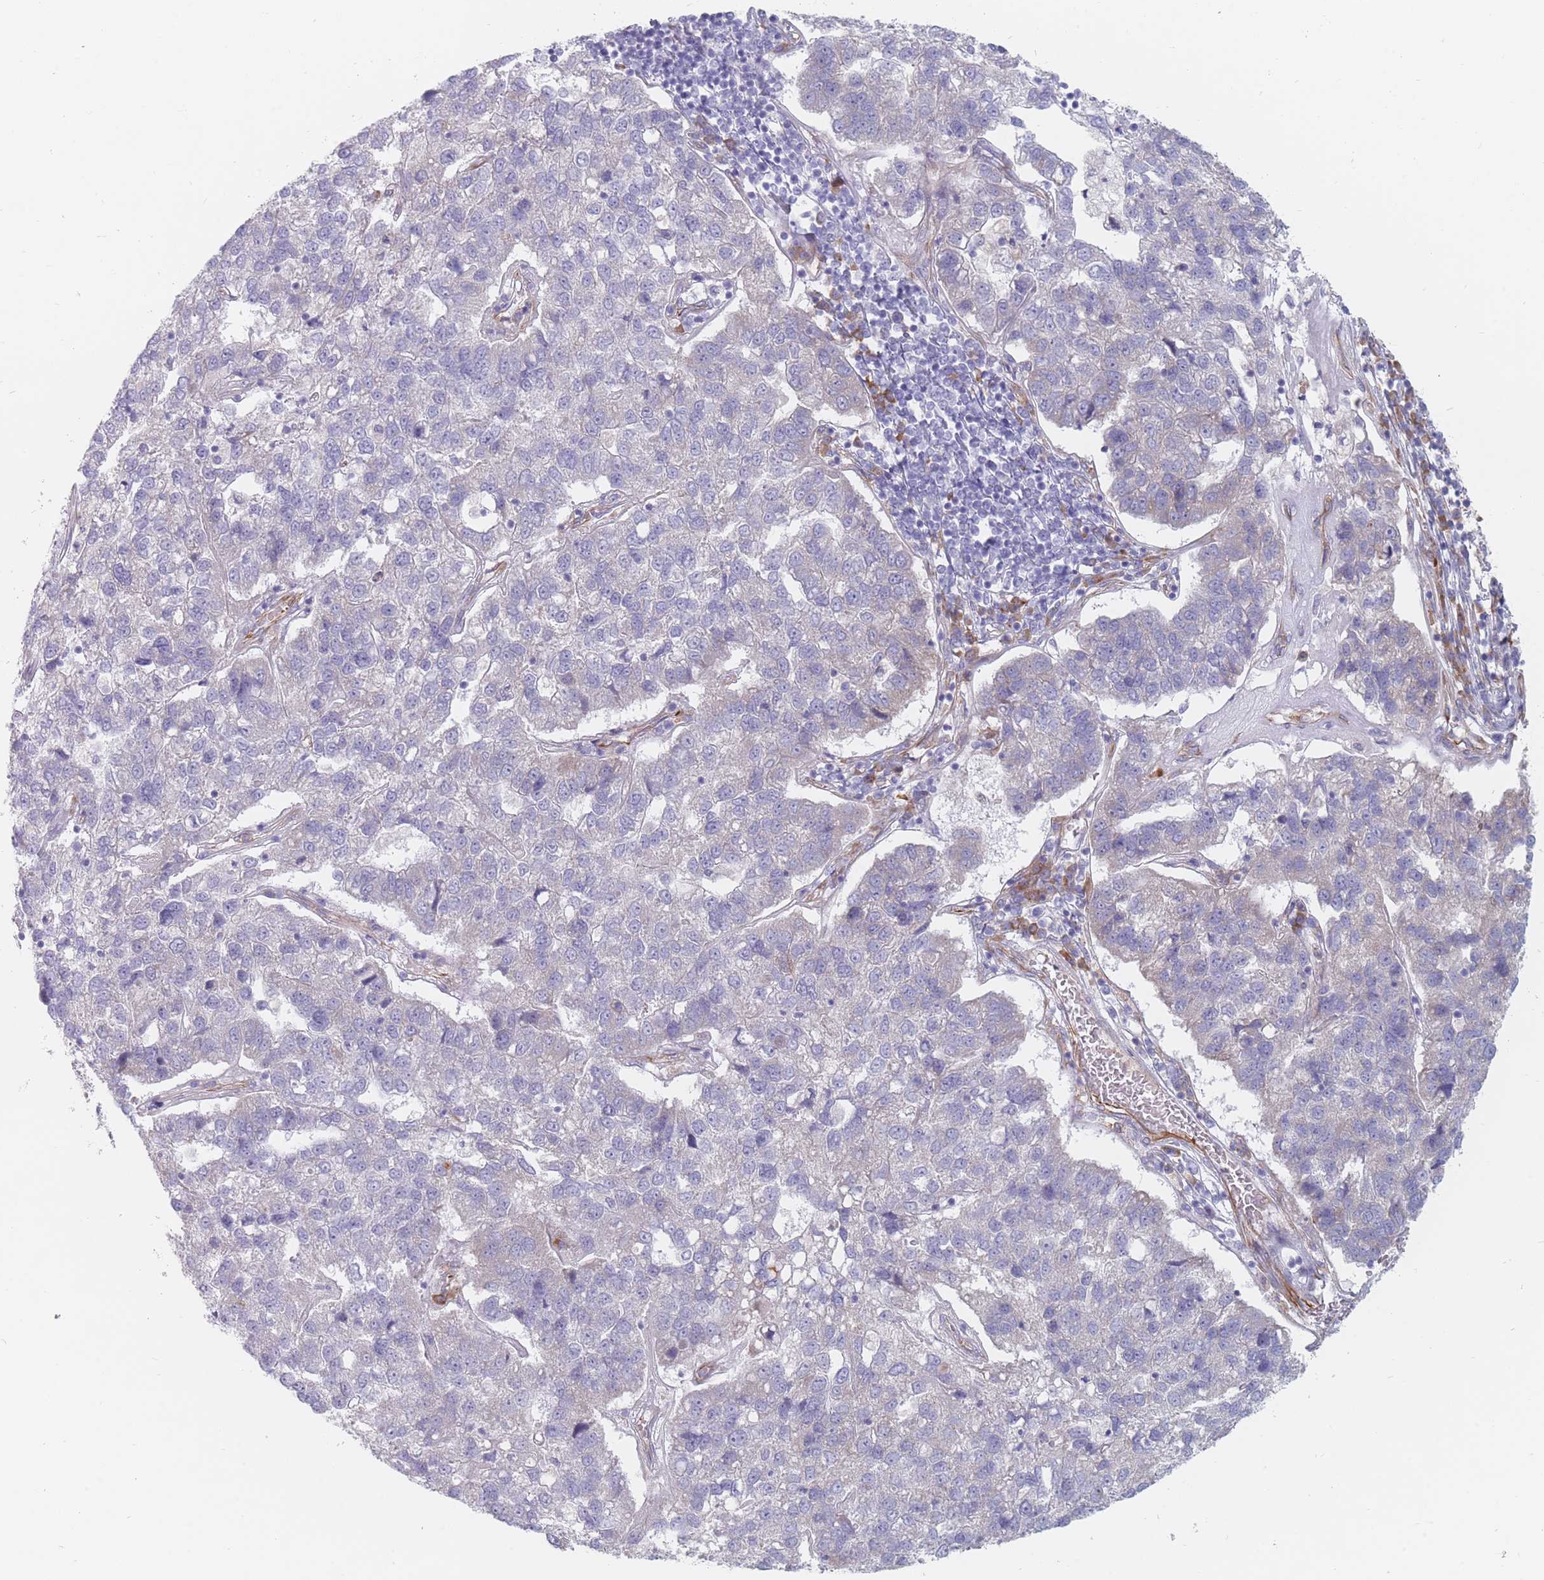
{"staining": {"intensity": "negative", "quantity": "none", "location": "none"}, "tissue": "pancreatic cancer", "cell_type": "Tumor cells", "image_type": "cancer", "snomed": [{"axis": "morphology", "description": "Adenocarcinoma, NOS"}, {"axis": "topography", "description": "Pancreas"}], "caption": "IHC micrograph of neoplastic tissue: human pancreatic cancer (adenocarcinoma) stained with DAB (3,3'-diaminobenzidine) shows no significant protein staining in tumor cells.", "gene": "ERBIN", "patient": {"sex": "female", "age": 61}}